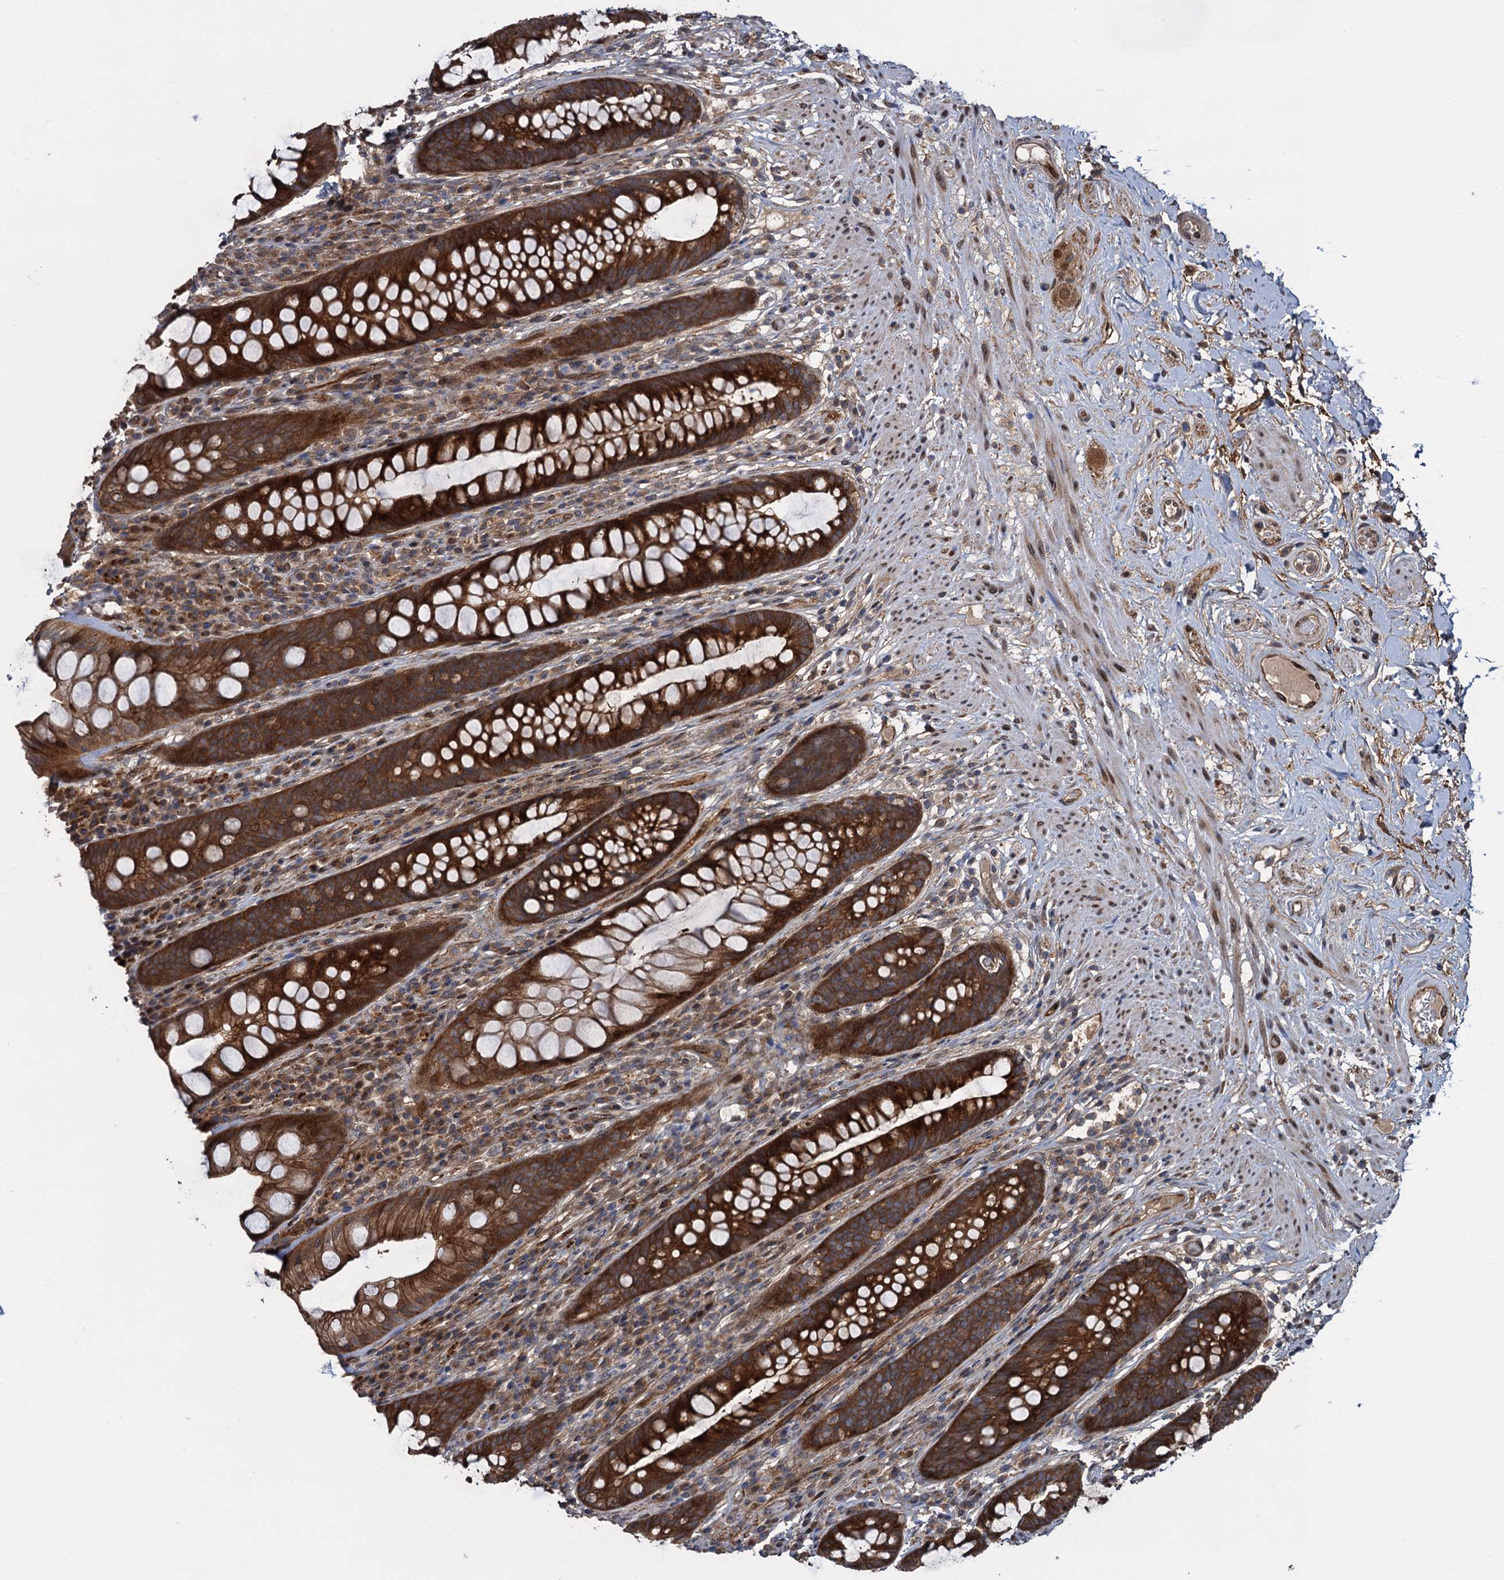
{"staining": {"intensity": "strong", "quantity": ">75%", "location": "cytoplasmic/membranous"}, "tissue": "rectum", "cell_type": "Glandular cells", "image_type": "normal", "snomed": [{"axis": "morphology", "description": "Normal tissue, NOS"}, {"axis": "topography", "description": "Rectum"}], "caption": "This is a histology image of immunohistochemistry staining of normal rectum, which shows strong staining in the cytoplasmic/membranous of glandular cells.", "gene": "RHOBTB1", "patient": {"sex": "male", "age": 74}}